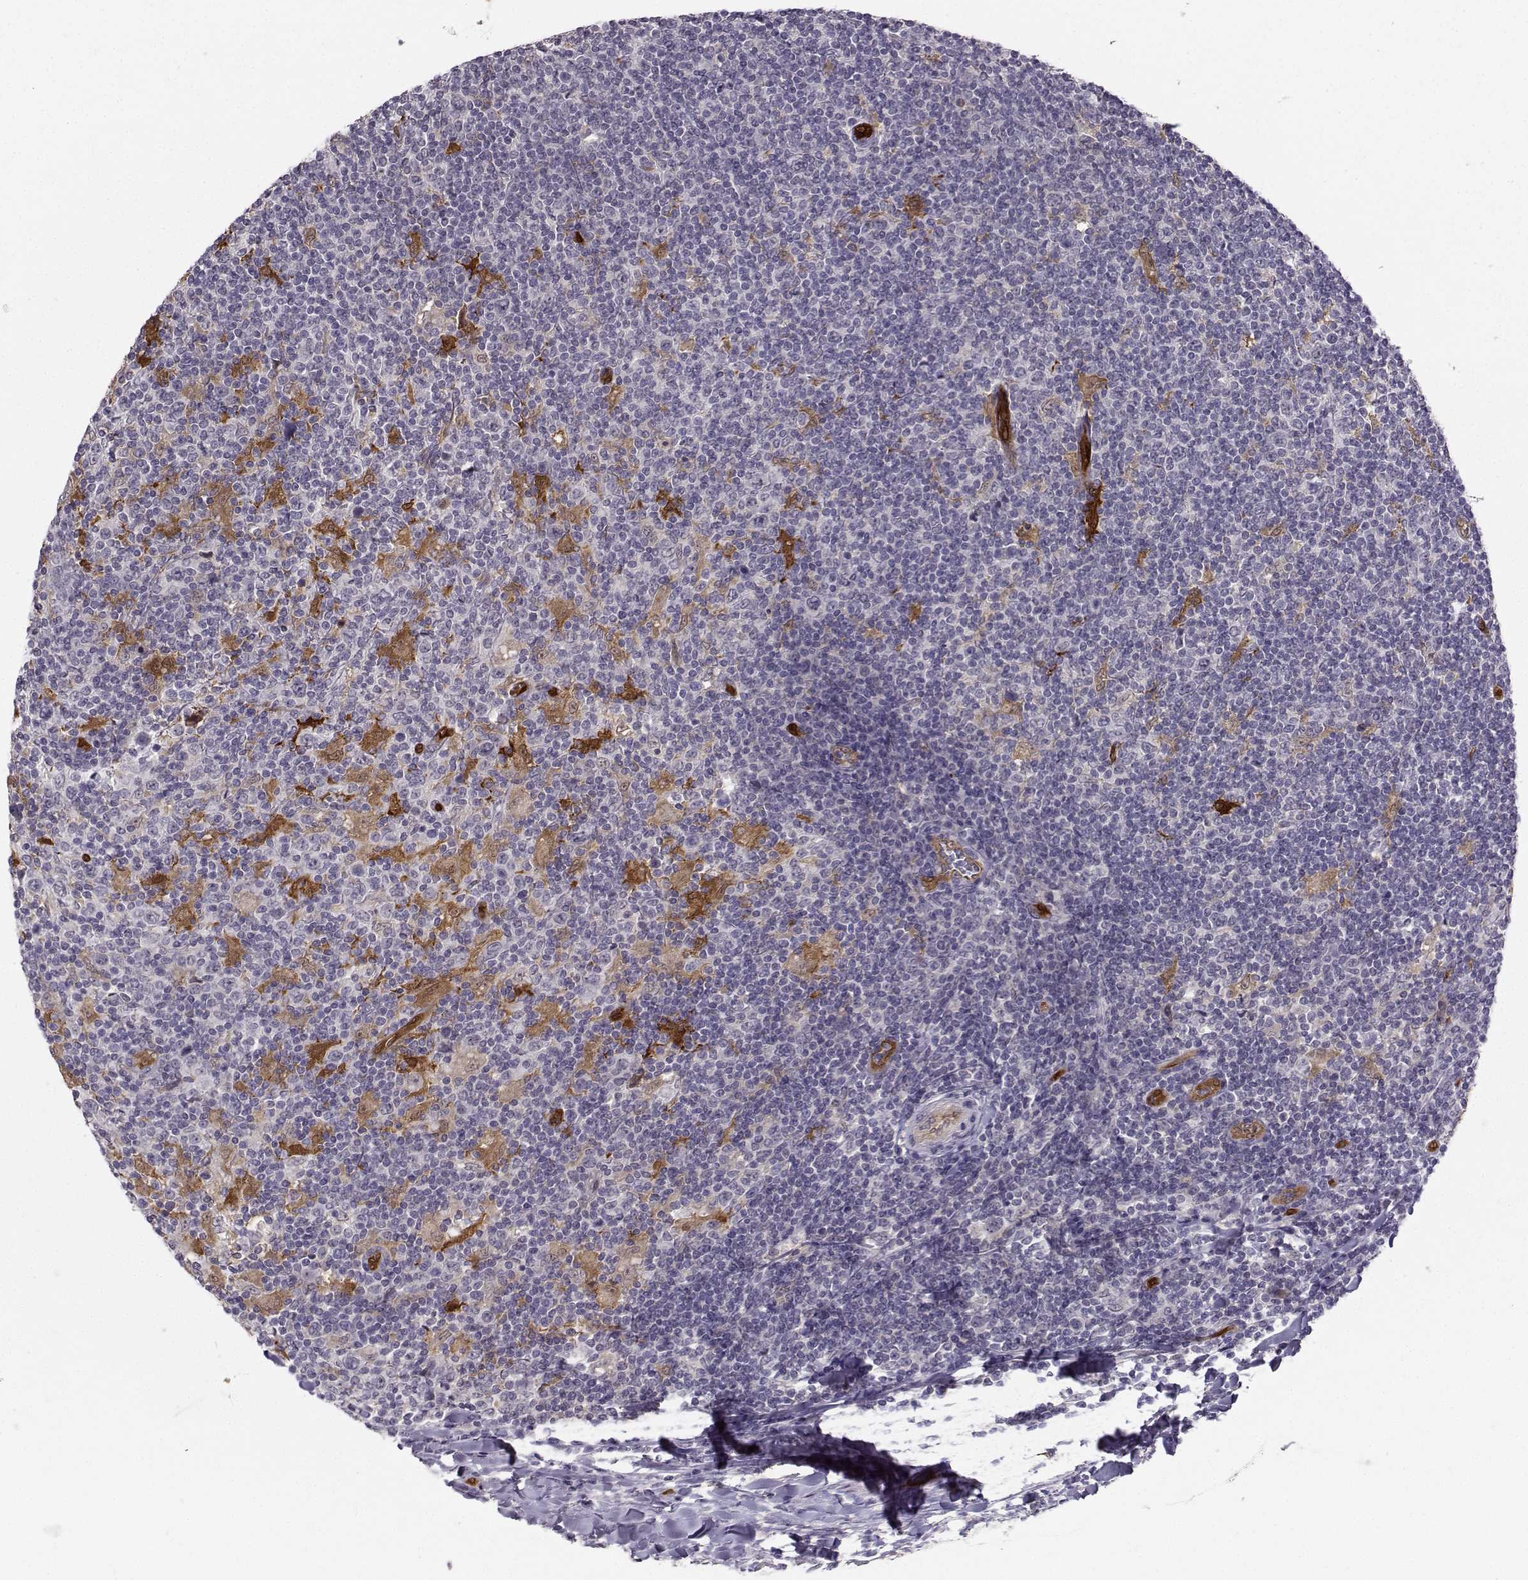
{"staining": {"intensity": "negative", "quantity": "none", "location": "none"}, "tissue": "lymphoma", "cell_type": "Tumor cells", "image_type": "cancer", "snomed": [{"axis": "morphology", "description": "Hodgkin's disease, NOS"}, {"axis": "topography", "description": "Lymph node"}], "caption": "Immunohistochemistry (IHC) of Hodgkin's disease reveals no staining in tumor cells. (DAB (3,3'-diaminobenzidine) immunohistochemistry (IHC) with hematoxylin counter stain).", "gene": "NQO1", "patient": {"sex": "male", "age": 40}}